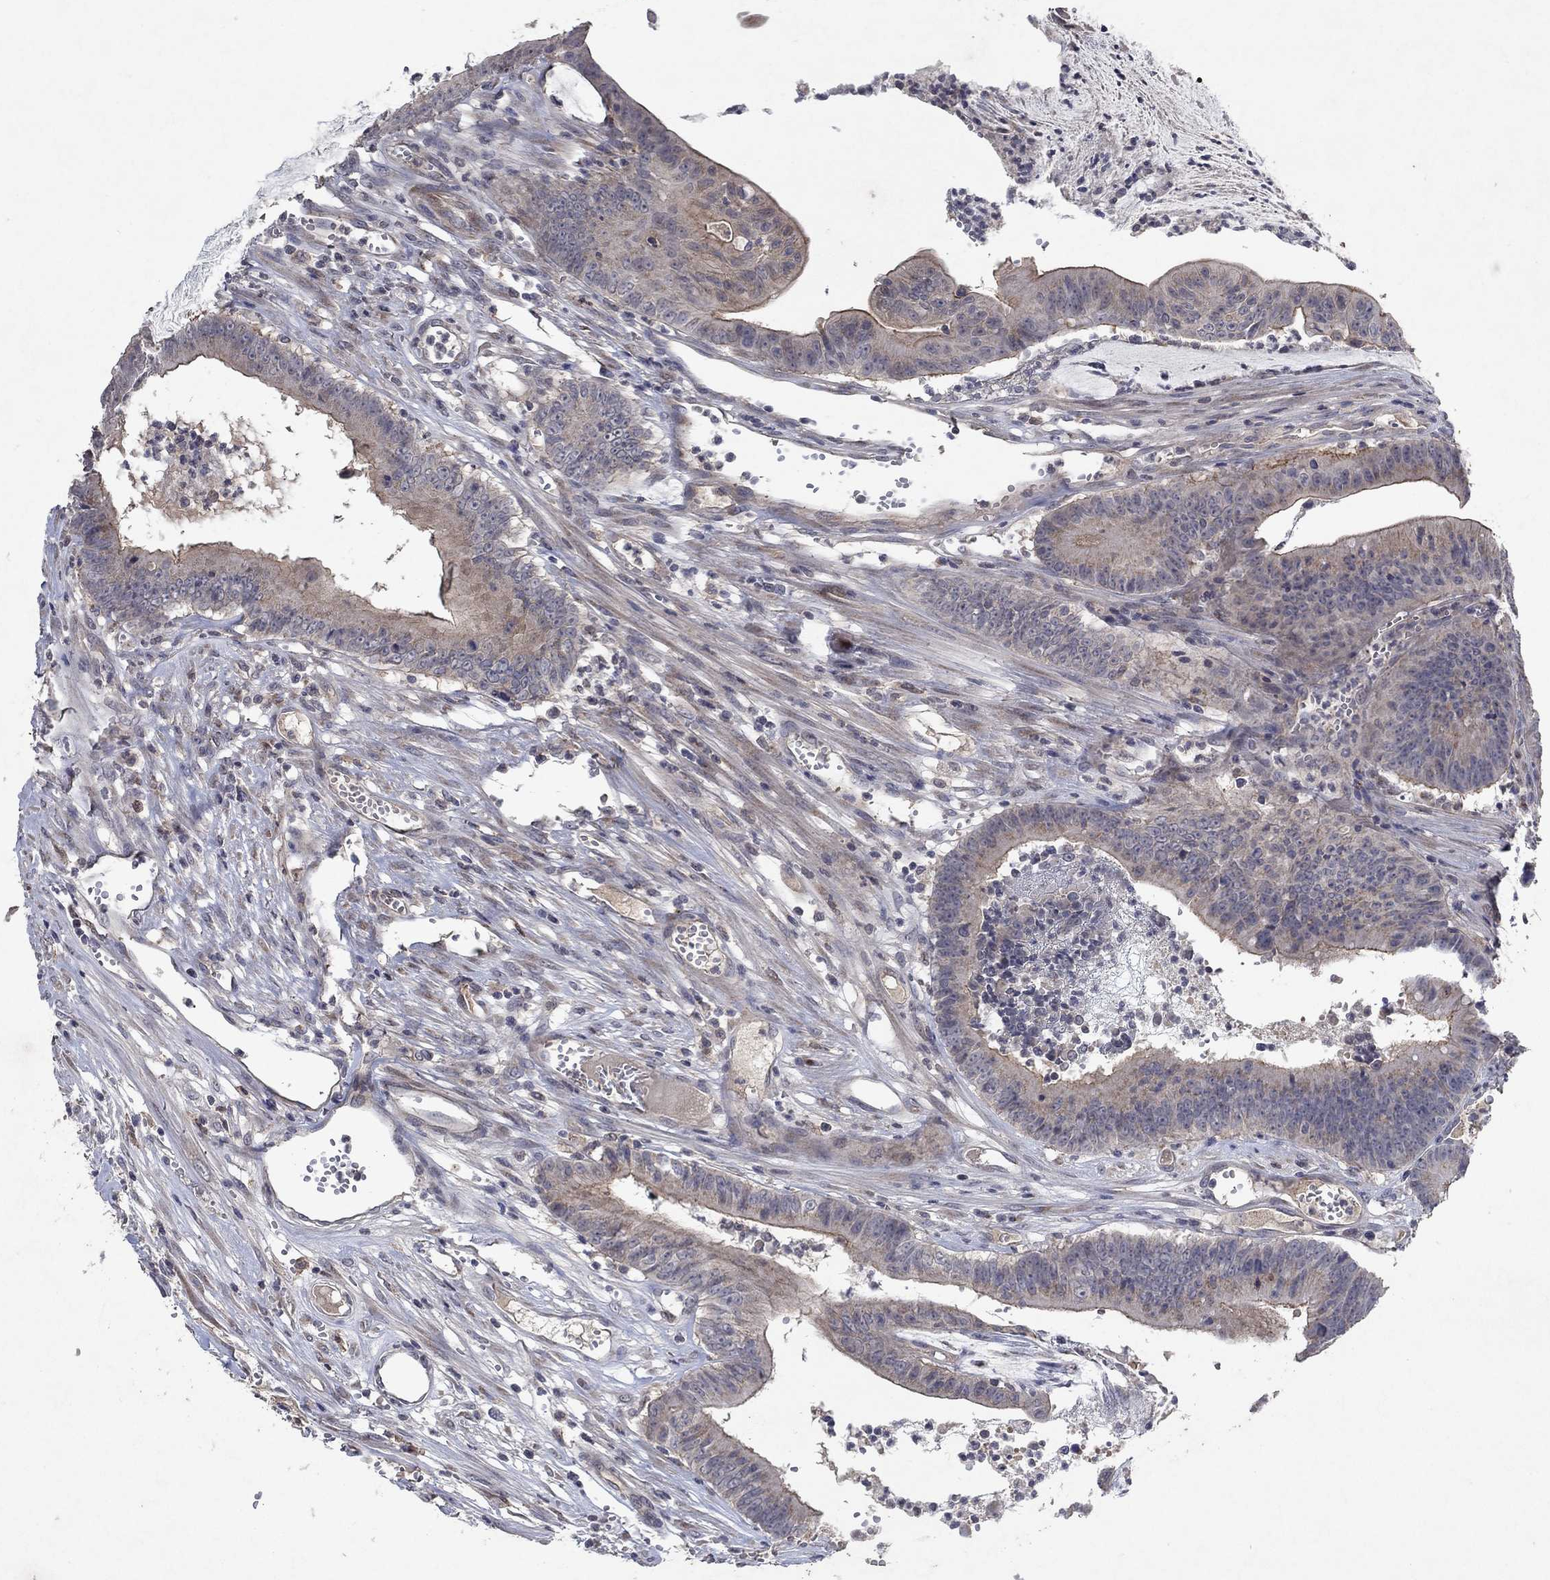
{"staining": {"intensity": "strong", "quantity": "<25%", "location": "cytoplasmic/membranous"}, "tissue": "colorectal cancer", "cell_type": "Tumor cells", "image_type": "cancer", "snomed": [{"axis": "morphology", "description": "Adenocarcinoma, NOS"}, {"axis": "topography", "description": "Colon"}], "caption": "Human colorectal adenocarcinoma stained for a protein (brown) shows strong cytoplasmic/membranous positive positivity in approximately <25% of tumor cells.", "gene": "FRG1", "patient": {"sex": "female", "age": 69}}